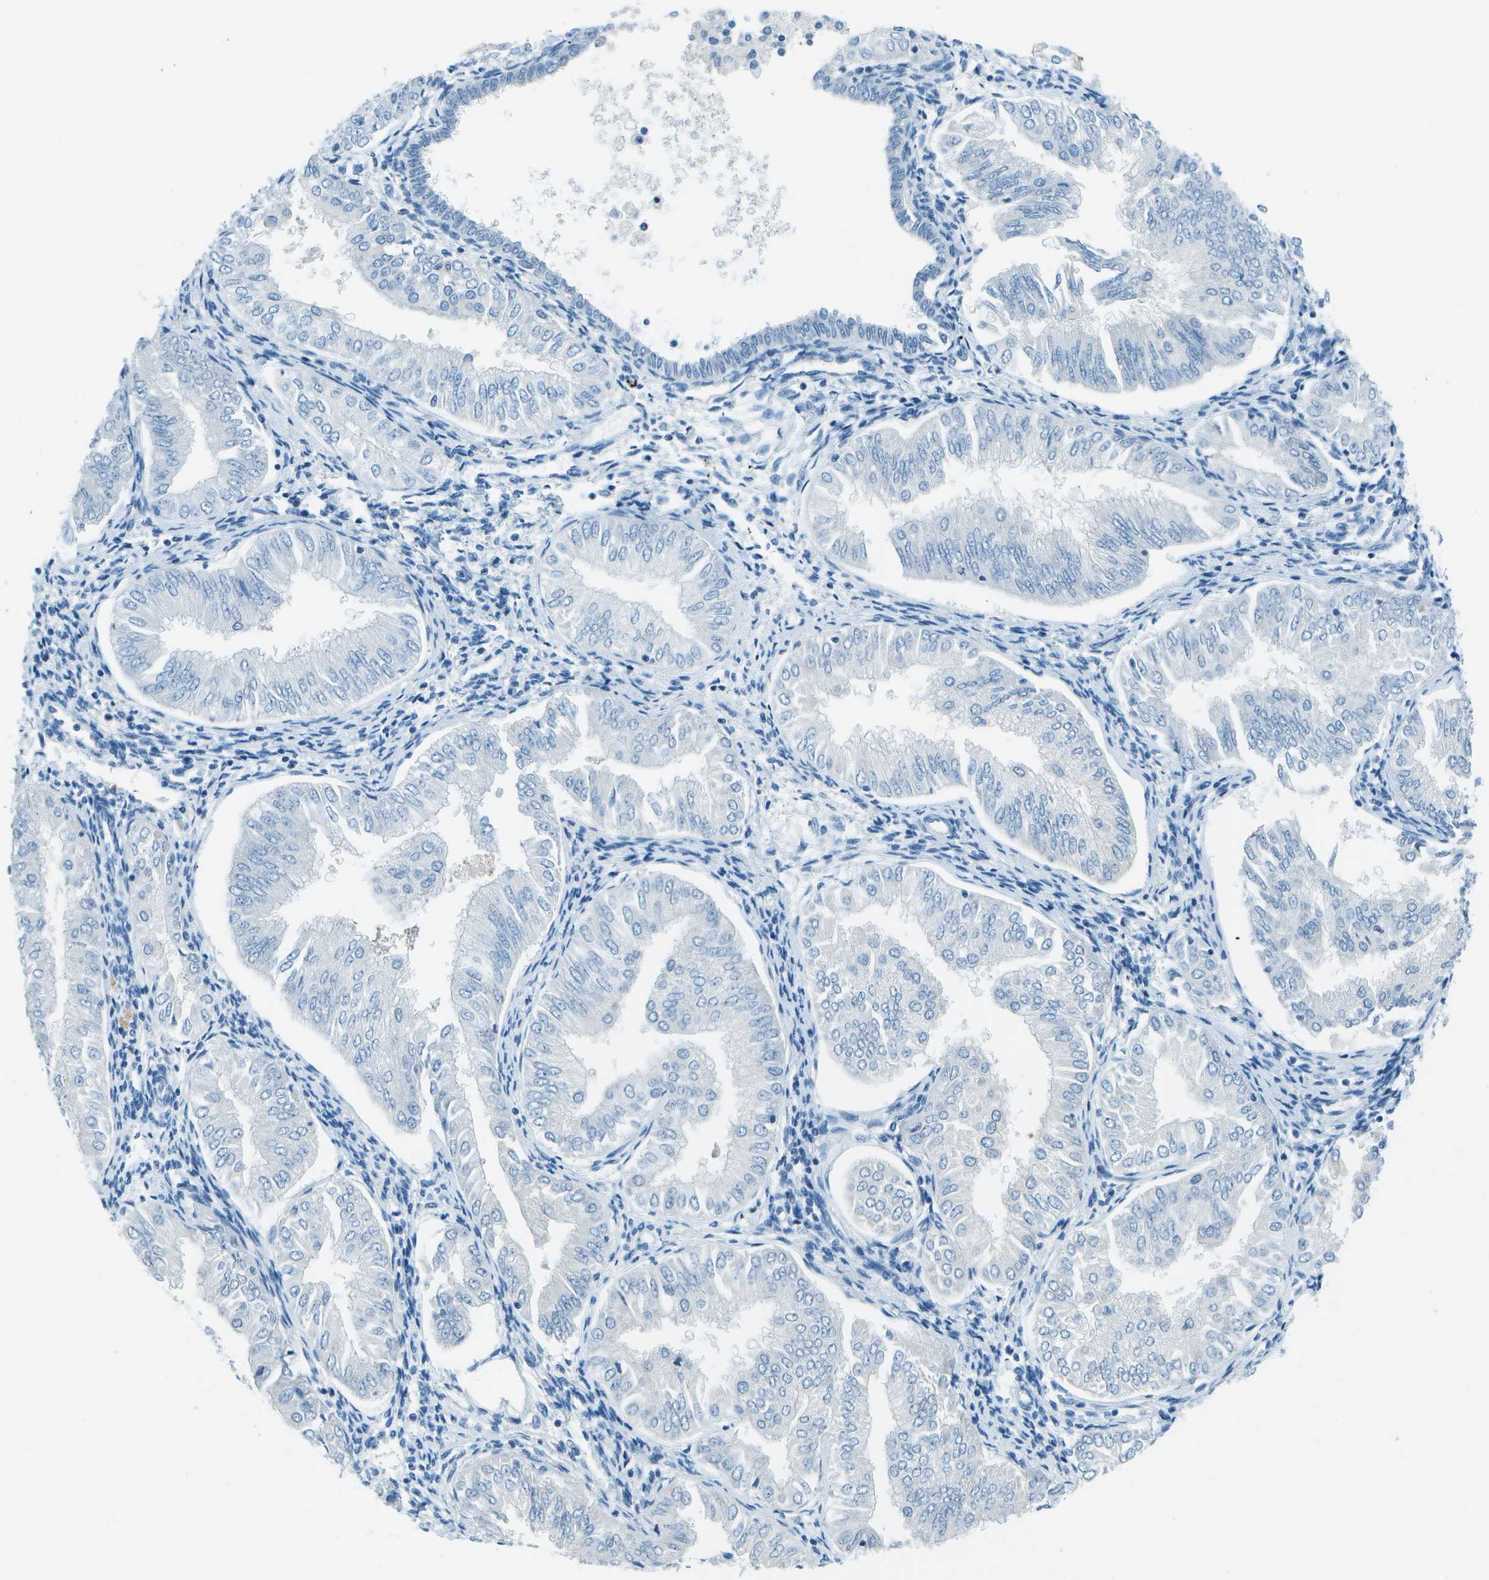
{"staining": {"intensity": "negative", "quantity": "none", "location": "none"}, "tissue": "endometrial cancer", "cell_type": "Tumor cells", "image_type": "cancer", "snomed": [{"axis": "morphology", "description": "Adenocarcinoma, NOS"}, {"axis": "topography", "description": "Endometrium"}], "caption": "Immunohistochemistry photomicrograph of adenocarcinoma (endometrial) stained for a protein (brown), which shows no positivity in tumor cells.", "gene": "SLC16A10", "patient": {"sex": "female", "age": 53}}